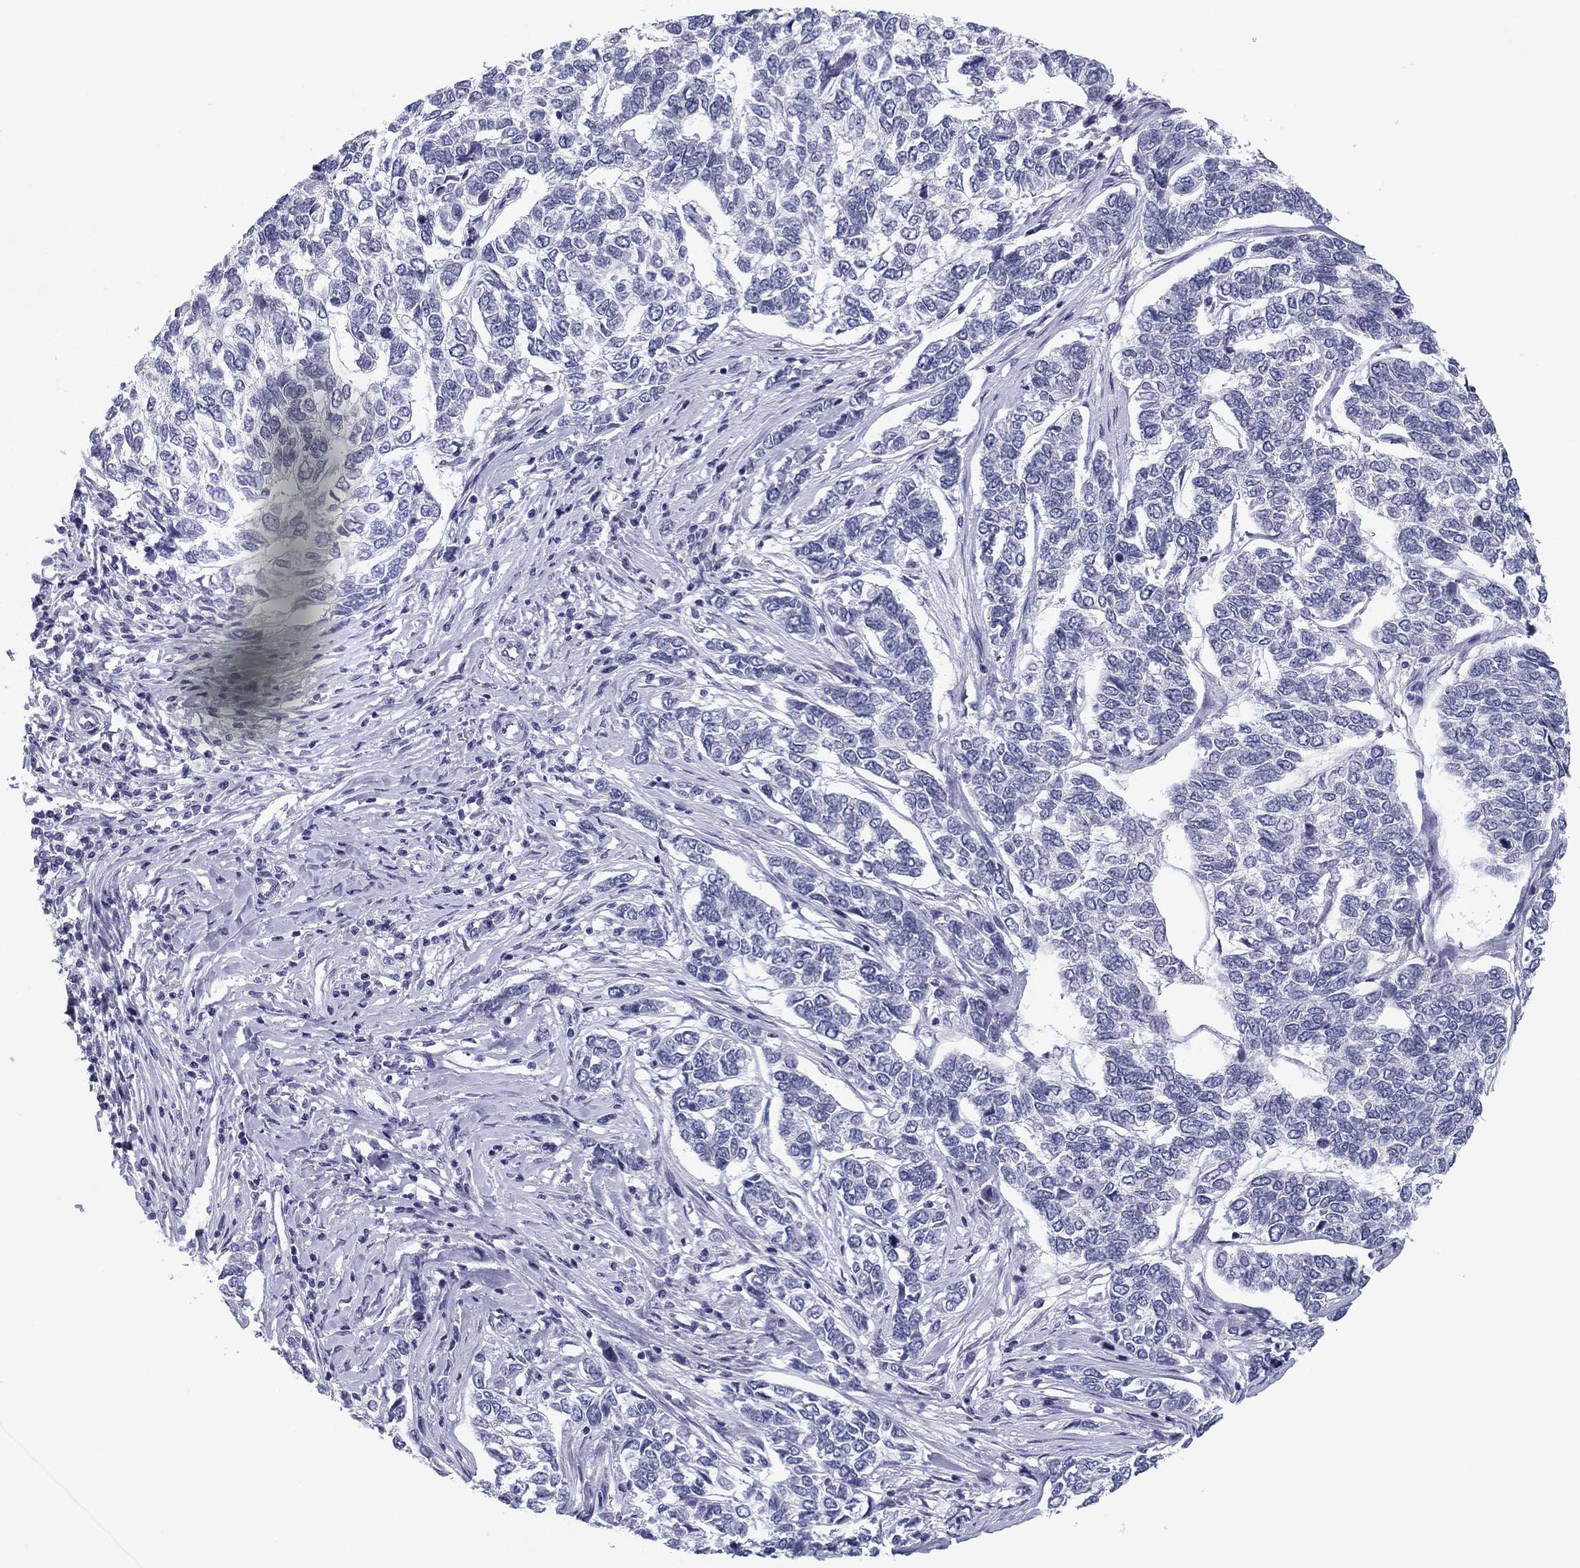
{"staining": {"intensity": "negative", "quantity": "none", "location": "none"}, "tissue": "skin cancer", "cell_type": "Tumor cells", "image_type": "cancer", "snomed": [{"axis": "morphology", "description": "Basal cell carcinoma"}, {"axis": "topography", "description": "Skin"}], "caption": "An image of skin basal cell carcinoma stained for a protein displays no brown staining in tumor cells.", "gene": "PRPH", "patient": {"sex": "female", "age": 65}}